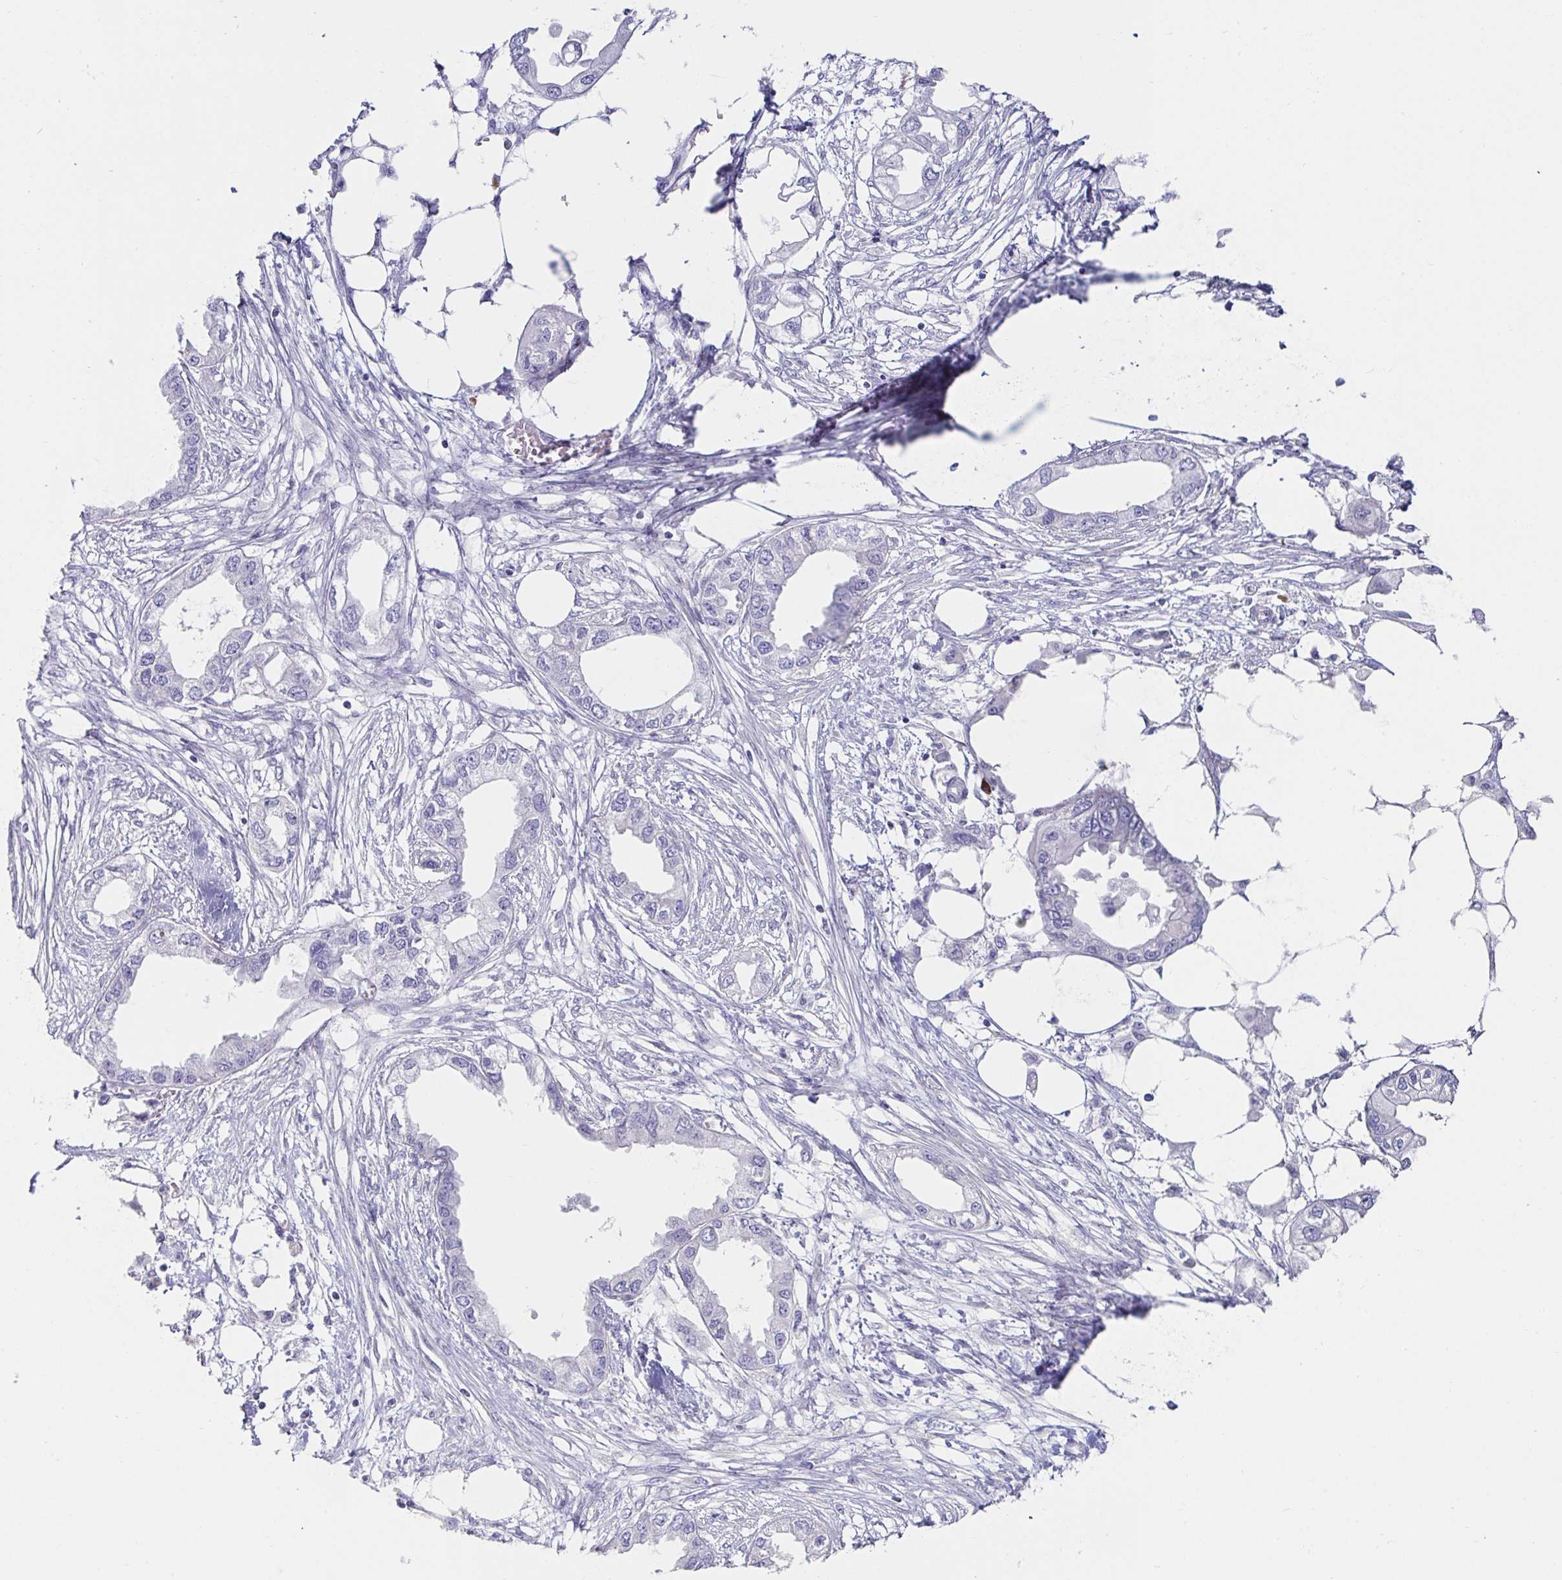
{"staining": {"intensity": "negative", "quantity": "none", "location": "none"}, "tissue": "endometrial cancer", "cell_type": "Tumor cells", "image_type": "cancer", "snomed": [{"axis": "morphology", "description": "Adenocarcinoma, NOS"}, {"axis": "morphology", "description": "Adenocarcinoma, metastatic, NOS"}, {"axis": "topography", "description": "Adipose tissue"}, {"axis": "topography", "description": "Endometrium"}], "caption": "Adenocarcinoma (endometrial) was stained to show a protein in brown. There is no significant expression in tumor cells.", "gene": "C4orf17", "patient": {"sex": "female", "age": 67}}